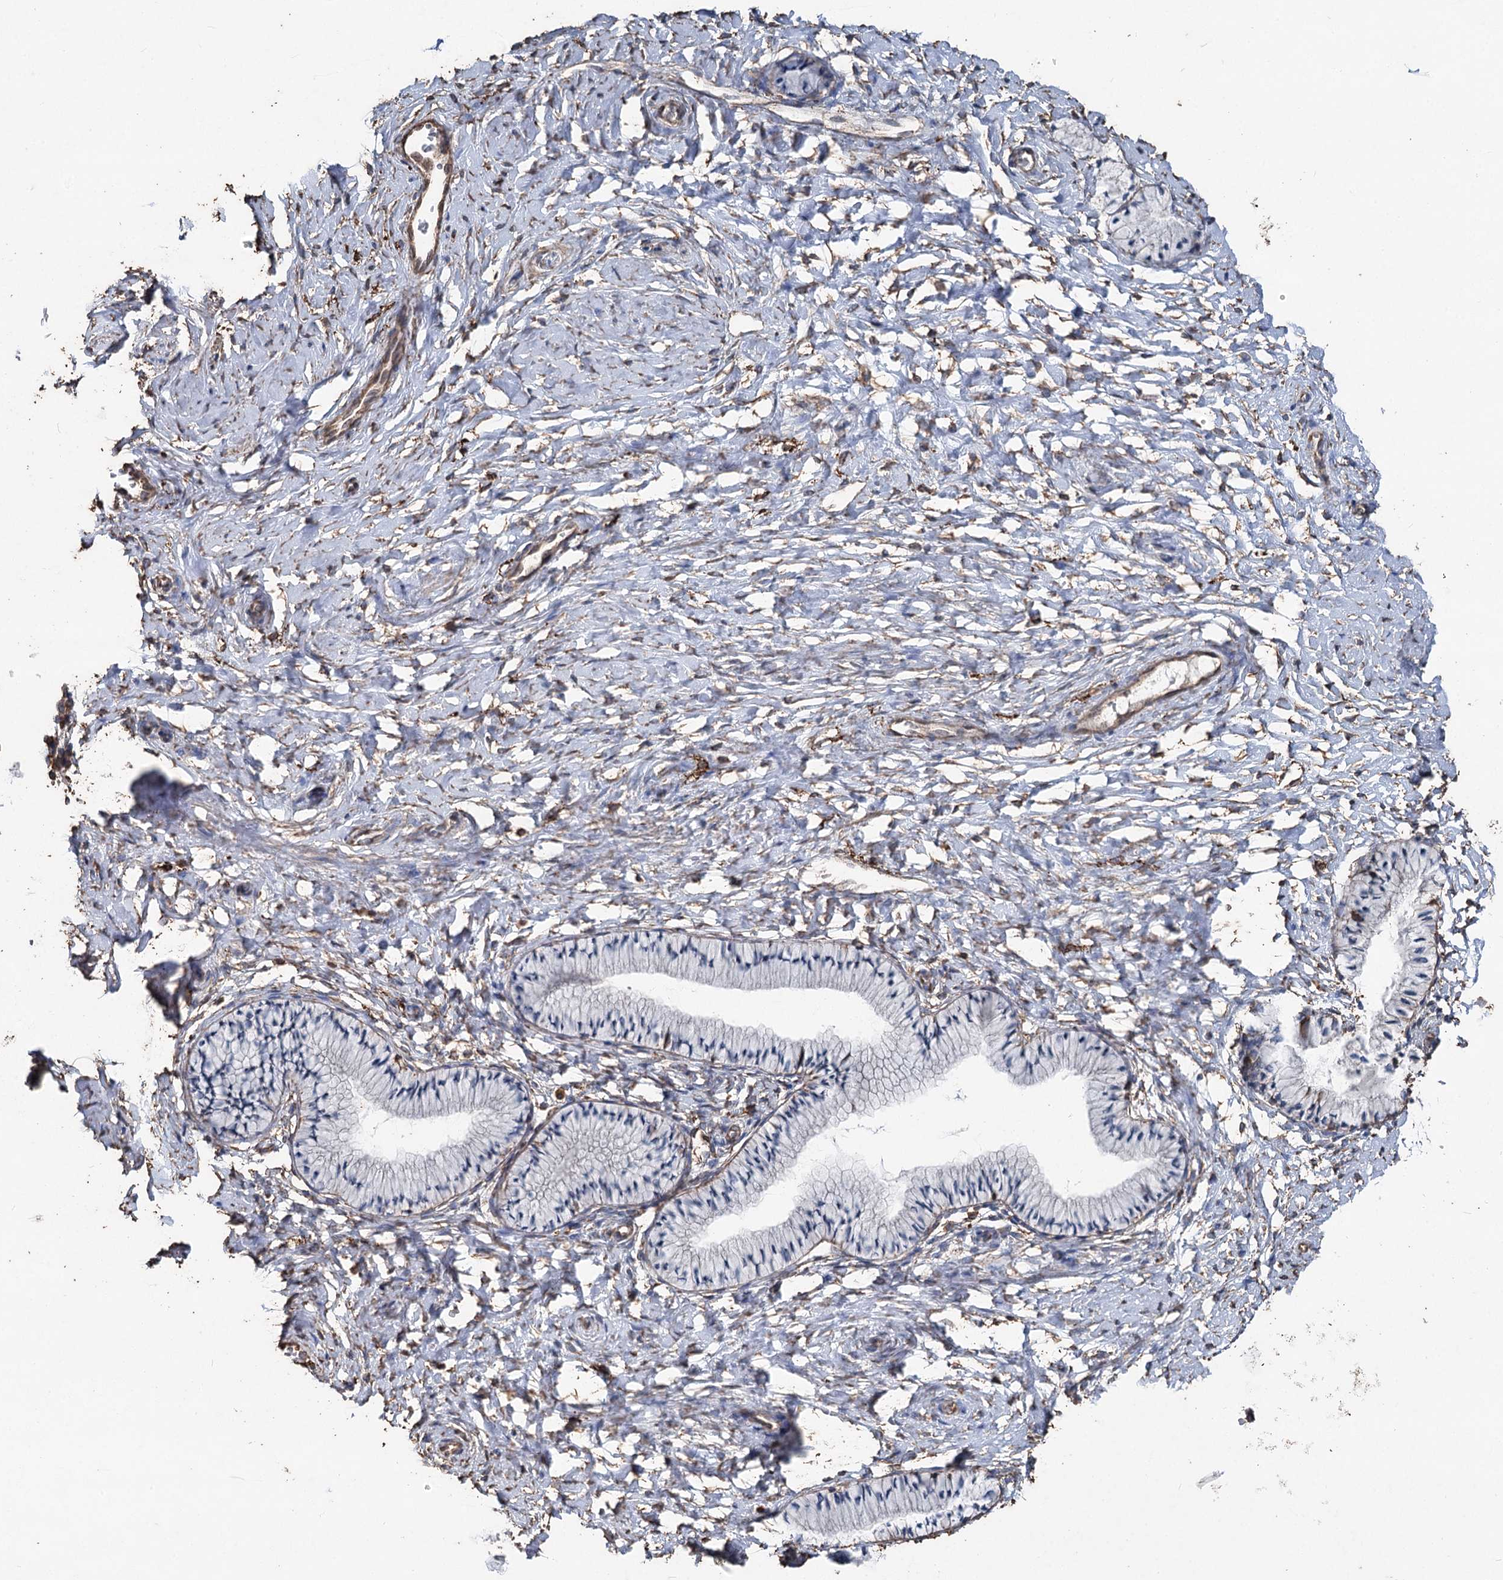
{"staining": {"intensity": "weak", "quantity": "<25%", "location": "cytoplasmic/membranous"}, "tissue": "cervix", "cell_type": "Glandular cells", "image_type": "normal", "snomed": [{"axis": "morphology", "description": "Normal tissue, NOS"}, {"axis": "topography", "description": "Cervix"}], "caption": "The immunohistochemistry (IHC) image has no significant staining in glandular cells of cervix.", "gene": "CLEC4M", "patient": {"sex": "female", "age": 33}}